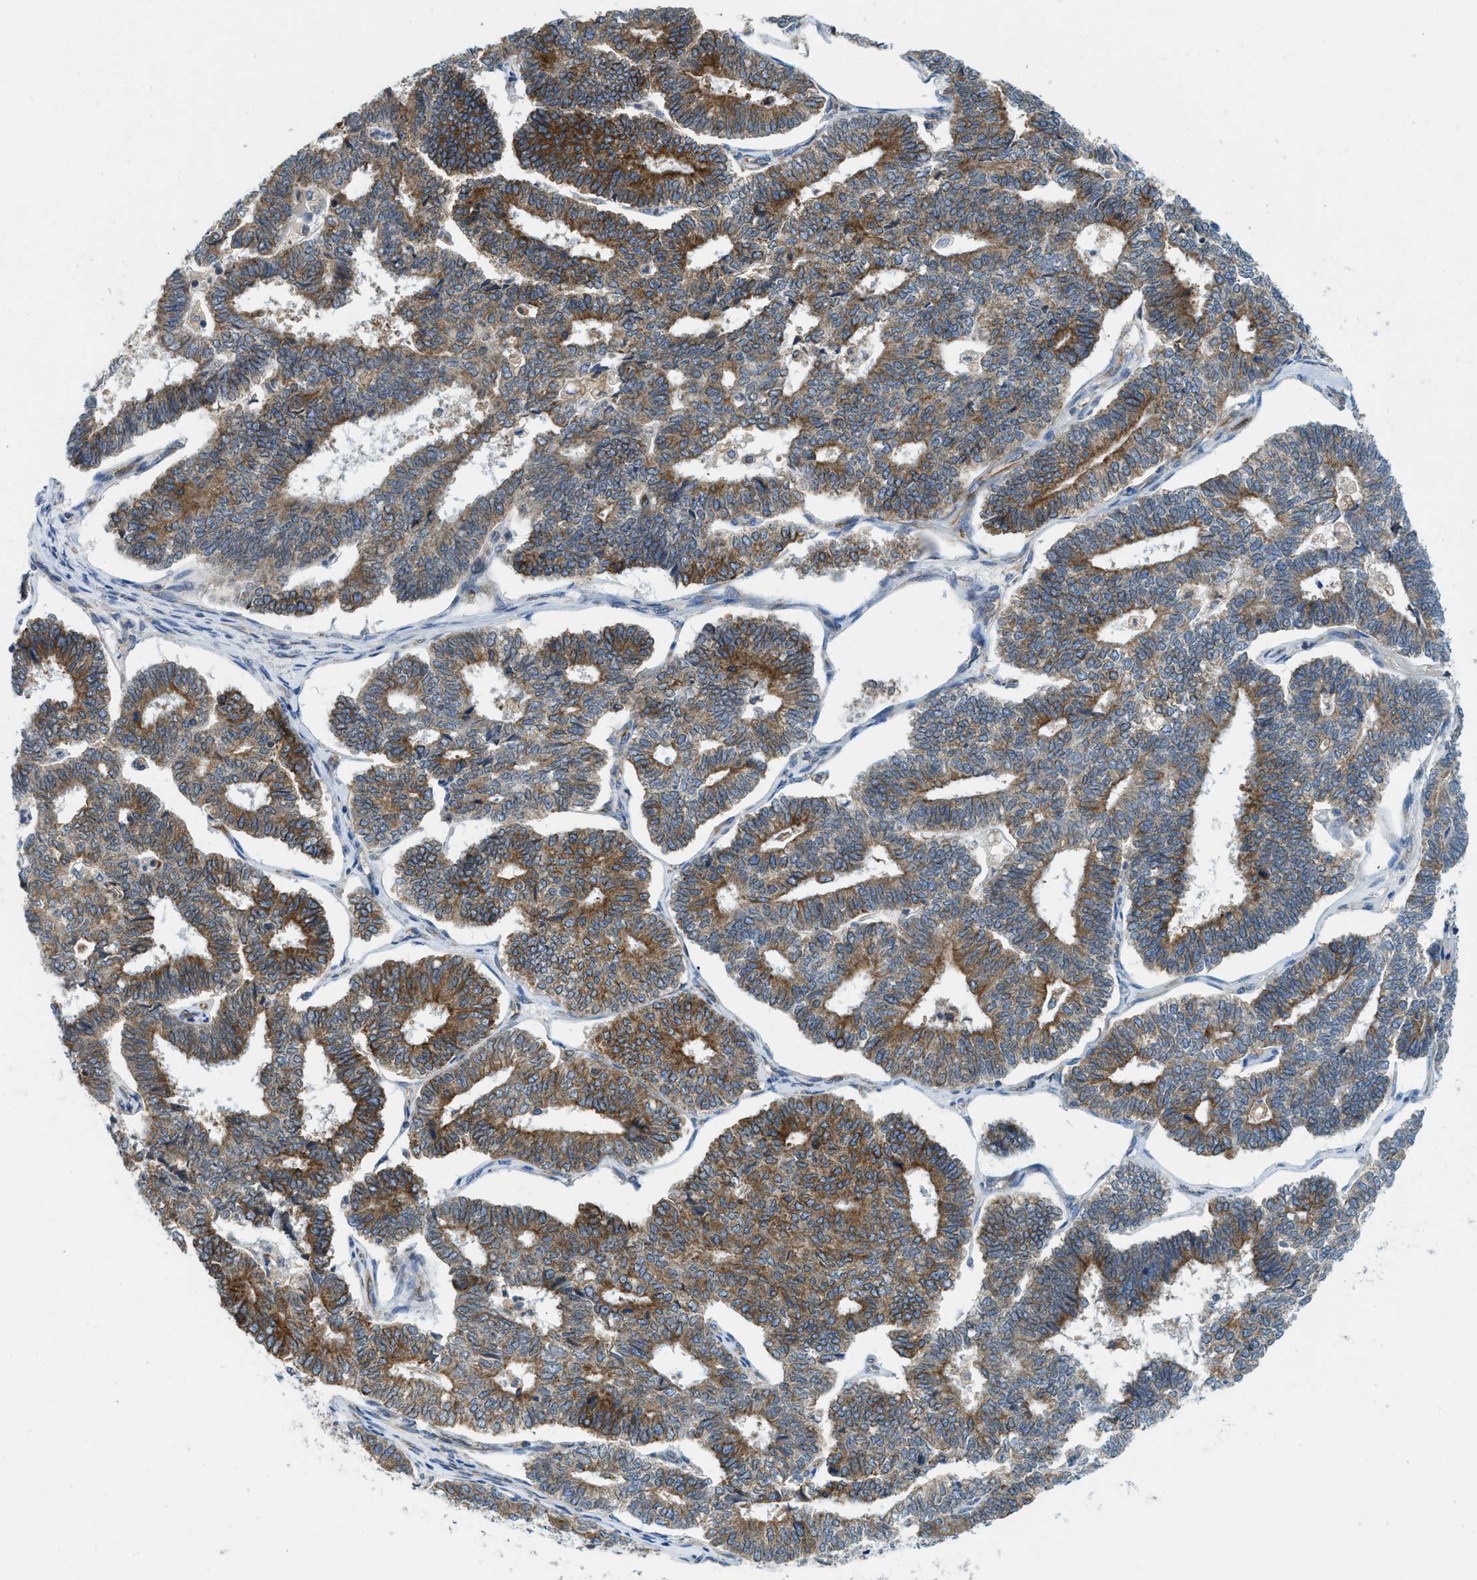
{"staining": {"intensity": "moderate", "quantity": ">75%", "location": "cytoplasmic/membranous"}, "tissue": "endometrial cancer", "cell_type": "Tumor cells", "image_type": "cancer", "snomed": [{"axis": "morphology", "description": "Adenocarcinoma, NOS"}, {"axis": "topography", "description": "Endometrium"}], "caption": "Moderate cytoplasmic/membranous protein positivity is identified in approximately >75% of tumor cells in endometrial cancer.", "gene": "BCAP31", "patient": {"sex": "female", "age": 70}}